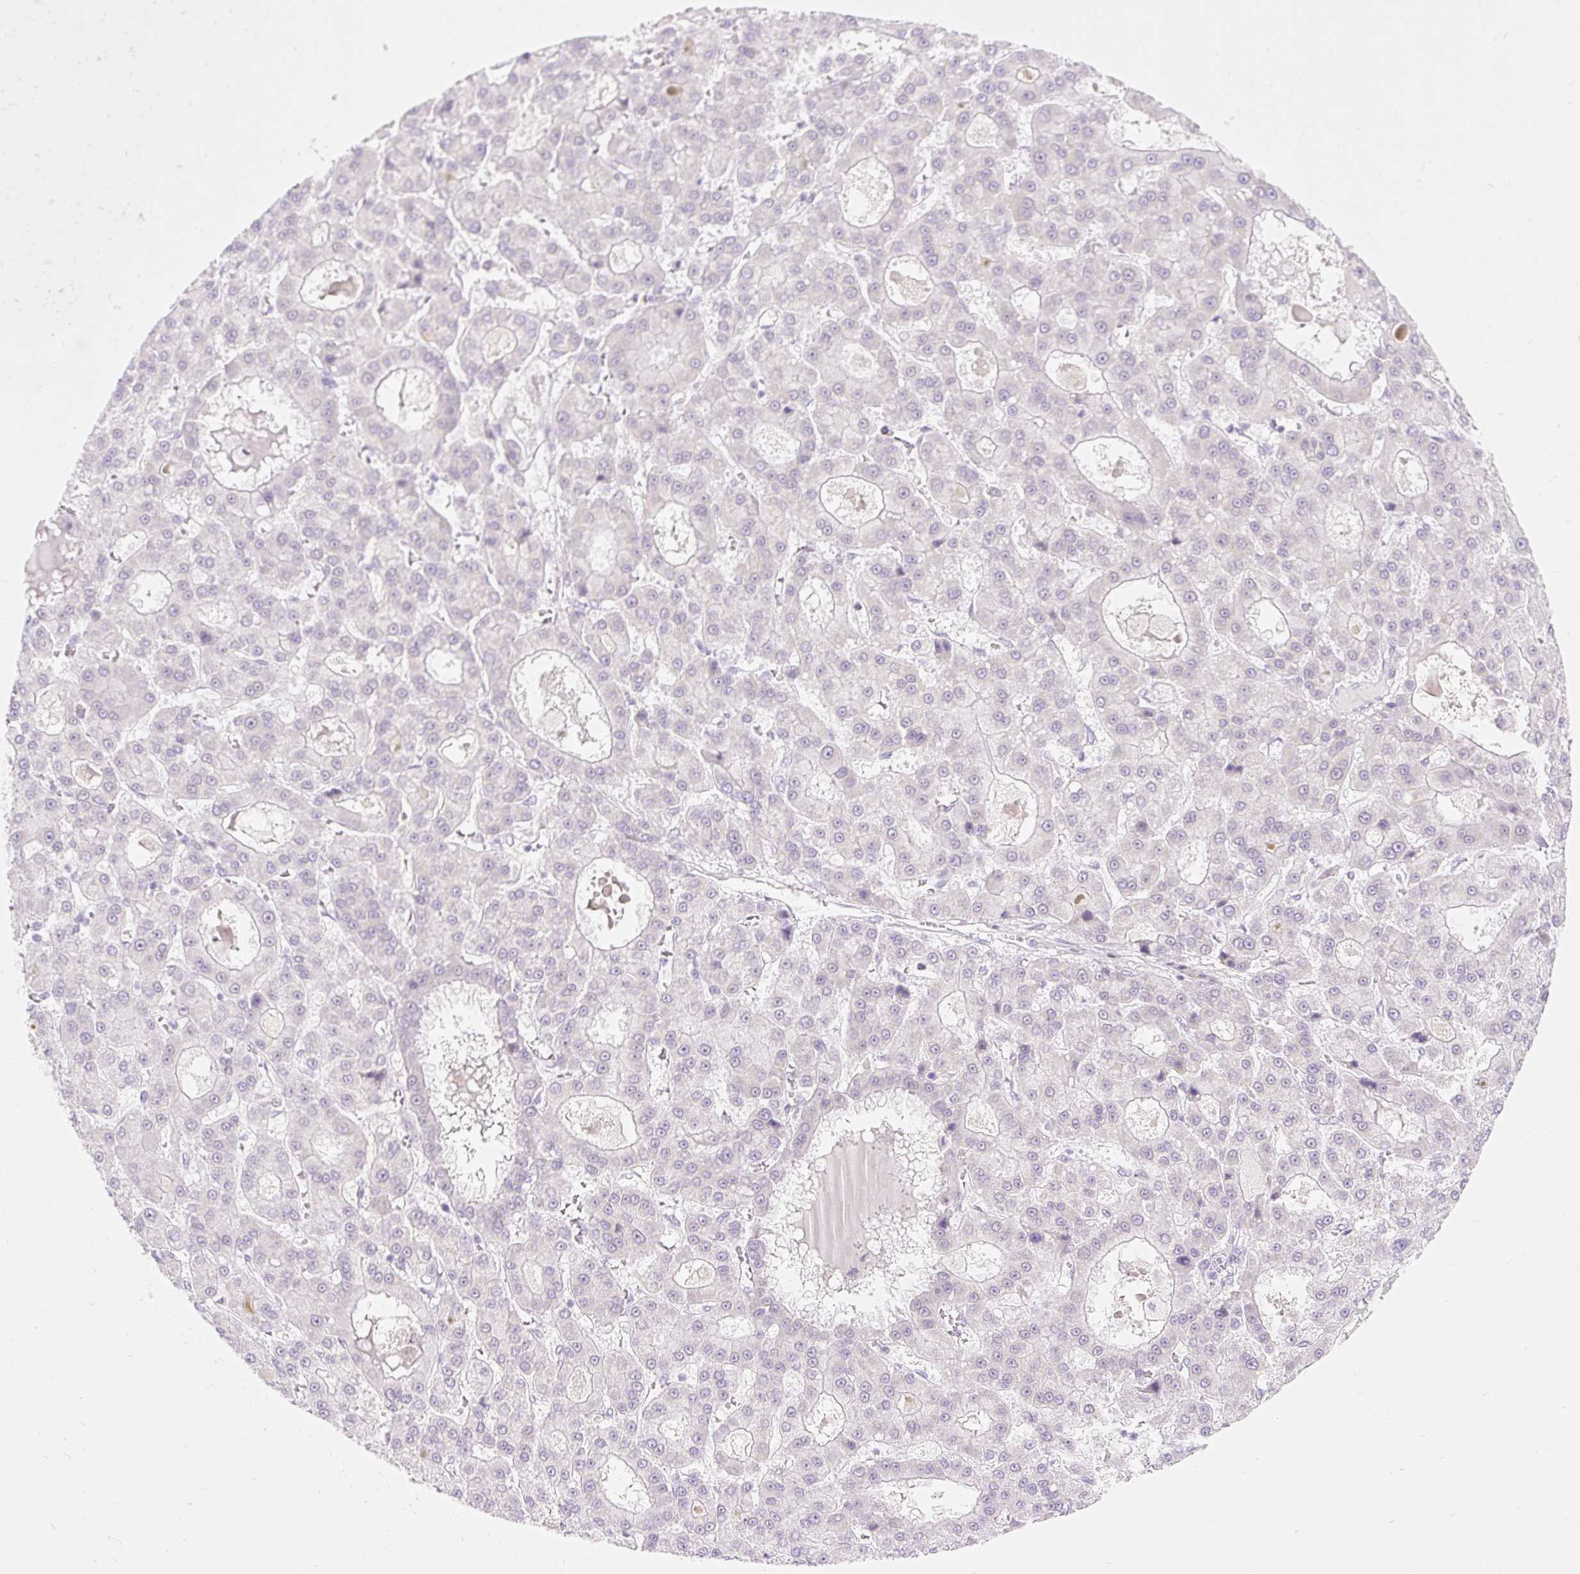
{"staining": {"intensity": "negative", "quantity": "none", "location": "none"}, "tissue": "liver cancer", "cell_type": "Tumor cells", "image_type": "cancer", "snomed": [{"axis": "morphology", "description": "Carcinoma, Hepatocellular, NOS"}, {"axis": "topography", "description": "Liver"}], "caption": "Immunohistochemical staining of liver hepatocellular carcinoma shows no significant positivity in tumor cells.", "gene": "H2BW1", "patient": {"sex": "male", "age": 70}}